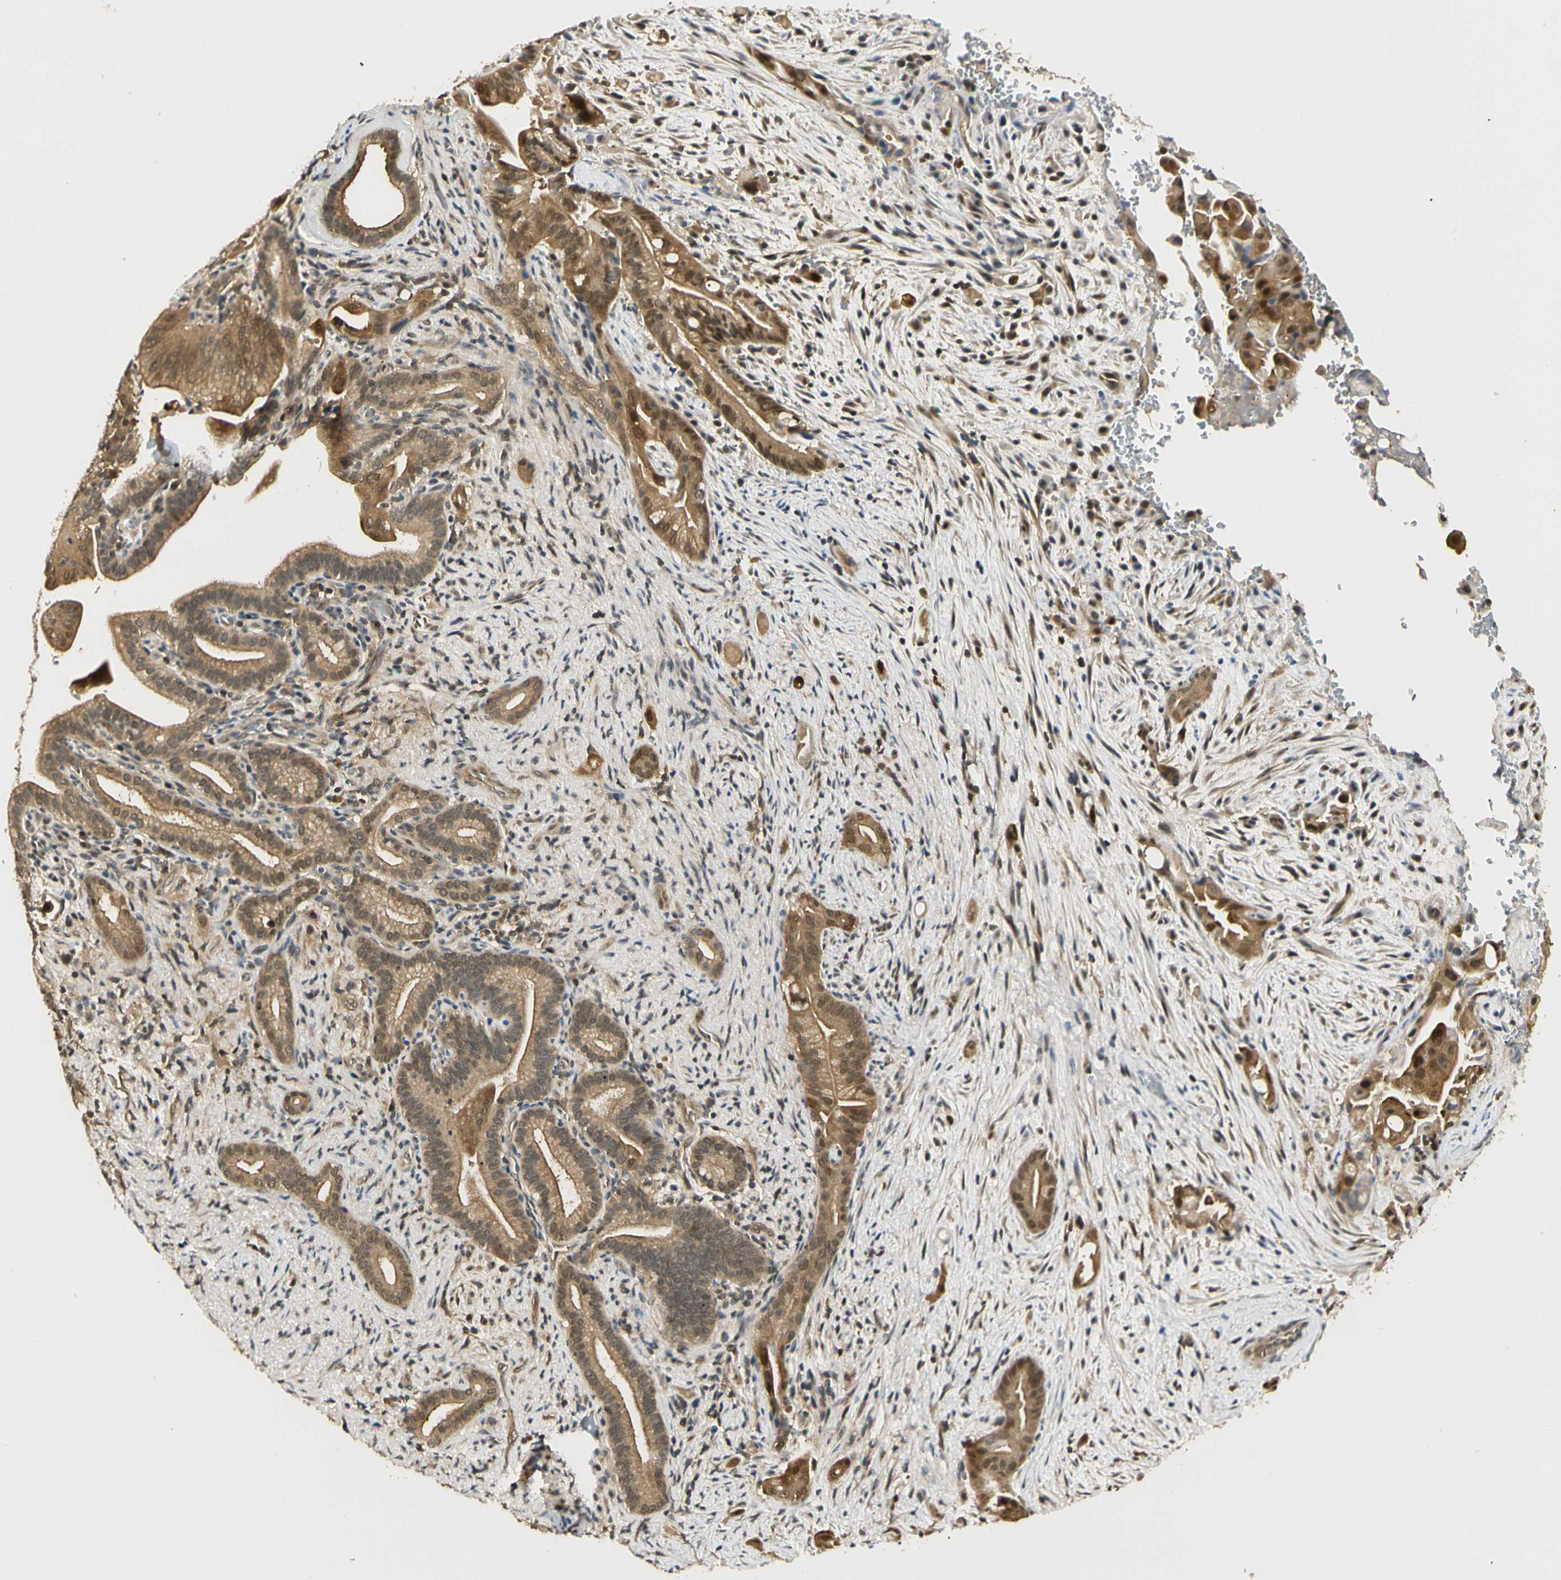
{"staining": {"intensity": "strong", "quantity": ">75%", "location": "cytoplasmic/membranous,nuclear"}, "tissue": "liver cancer", "cell_type": "Tumor cells", "image_type": "cancer", "snomed": [{"axis": "morphology", "description": "Cholangiocarcinoma"}, {"axis": "topography", "description": "Liver"}], "caption": "This is a photomicrograph of immunohistochemistry staining of cholangiocarcinoma (liver), which shows strong positivity in the cytoplasmic/membranous and nuclear of tumor cells.", "gene": "UBE2Z", "patient": {"sex": "female", "age": 68}}